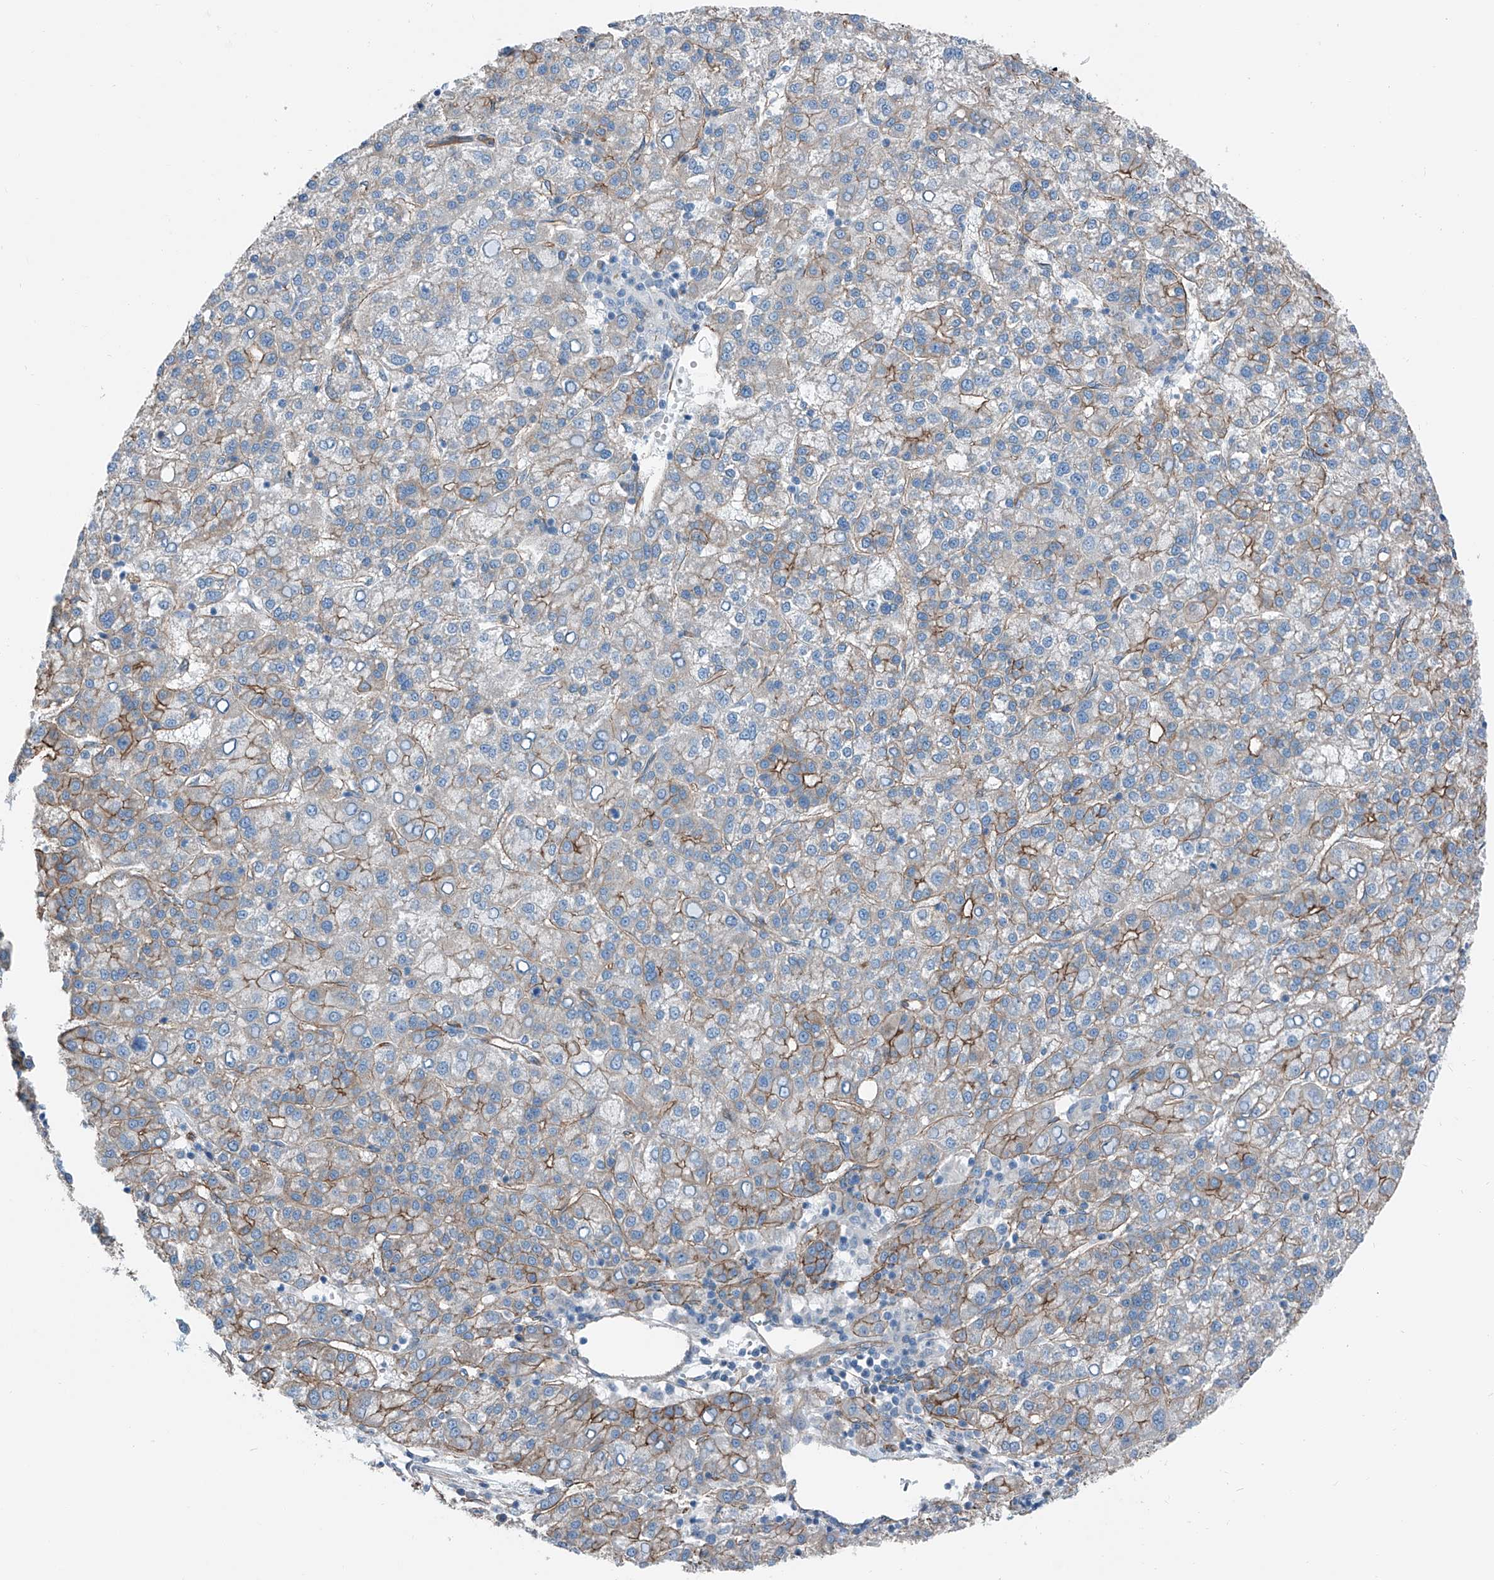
{"staining": {"intensity": "moderate", "quantity": "25%-75%", "location": "cytoplasmic/membranous"}, "tissue": "liver cancer", "cell_type": "Tumor cells", "image_type": "cancer", "snomed": [{"axis": "morphology", "description": "Carcinoma, Hepatocellular, NOS"}, {"axis": "topography", "description": "Liver"}], "caption": "Hepatocellular carcinoma (liver) stained with a protein marker demonstrates moderate staining in tumor cells.", "gene": "THEMIS2", "patient": {"sex": "female", "age": 58}}